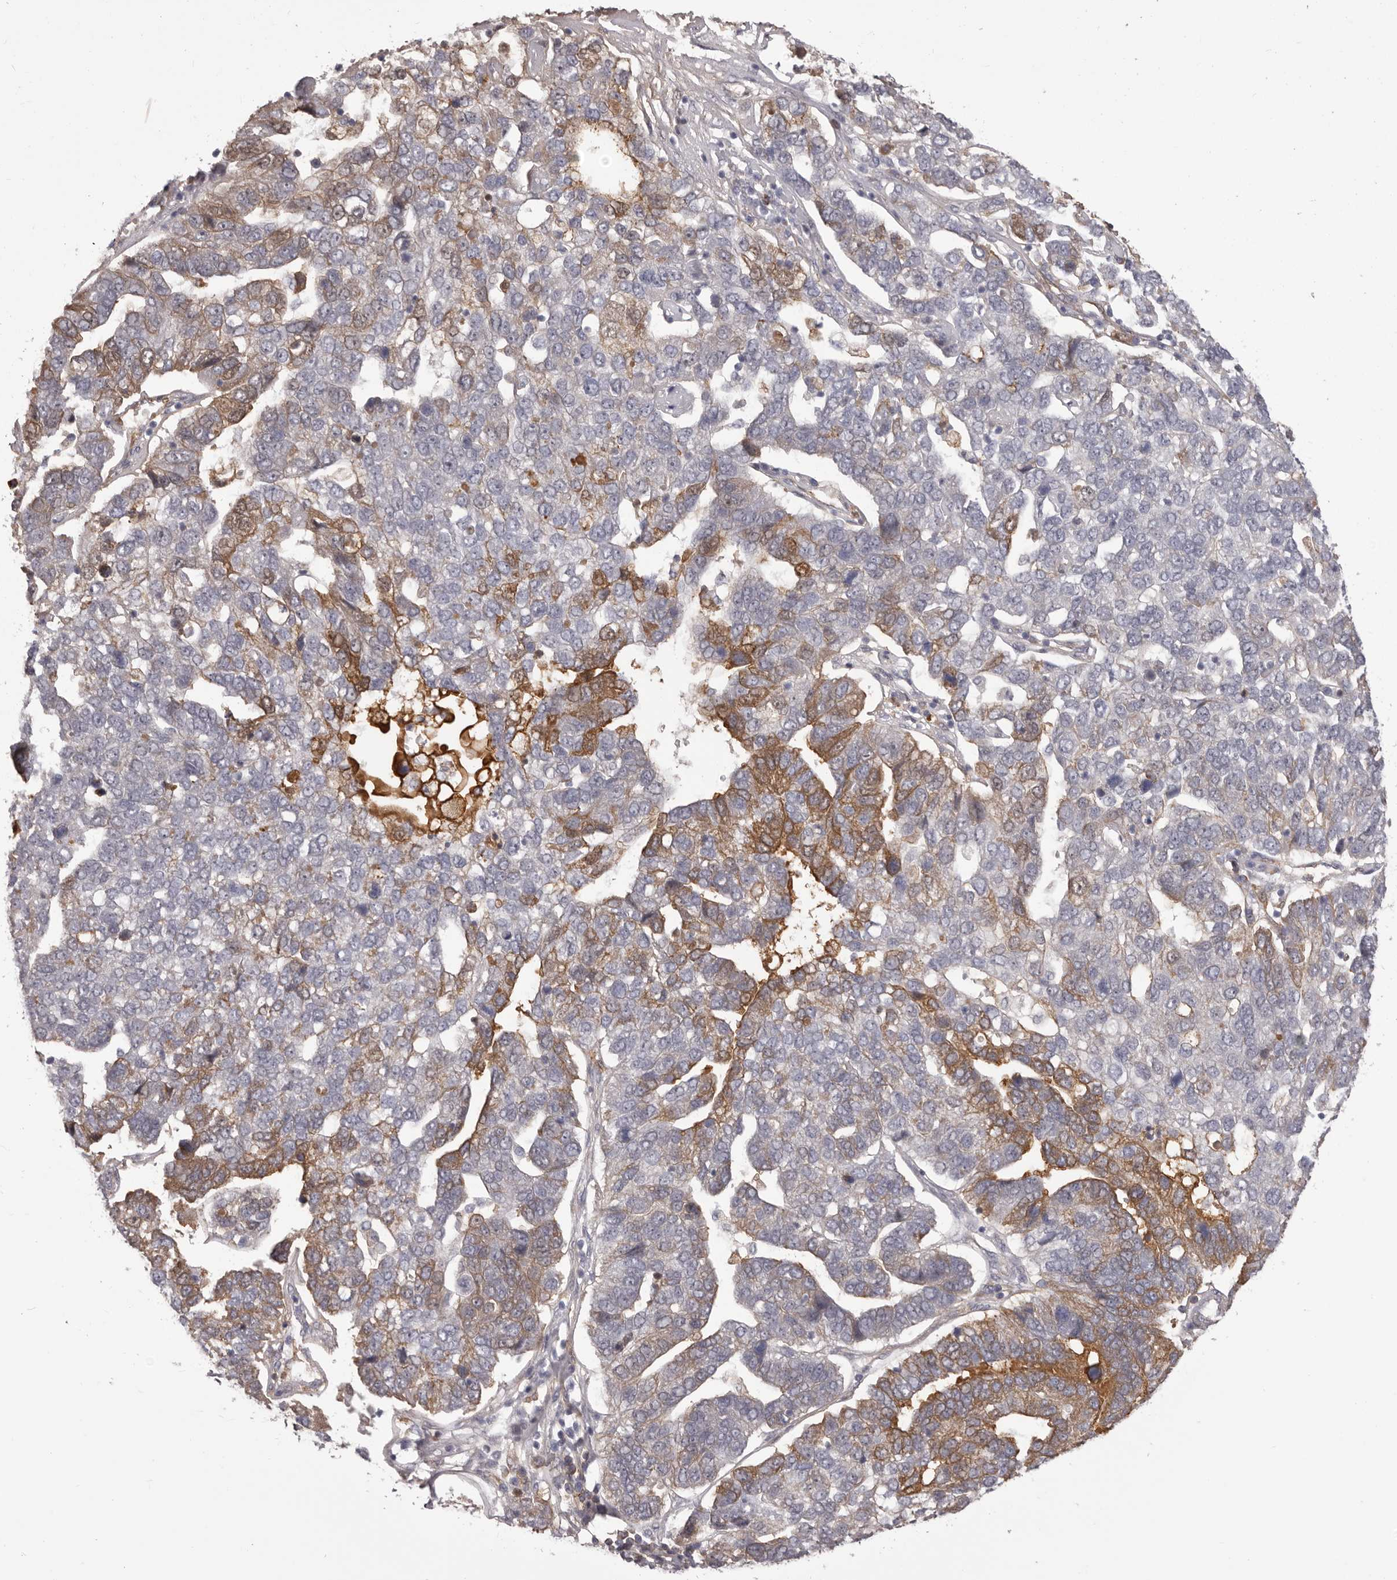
{"staining": {"intensity": "moderate", "quantity": "<25%", "location": "cytoplasmic/membranous"}, "tissue": "pancreatic cancer", "cell_type": "Tumor cells", "image_type": "cancer", "snomed": [{"axis": "morphology", "description": "Adenocarcinoma, NOS"}, {"axis": "topography", "description": "Pancreas"}], "caption": "Tumor cells display low levels of moderate cytoplasmic/membranous positivity in approximately <25% of cells in human adenocarcinoma (pancreatic).", "gene": "OTUD3", "patient": {"sex": "female", "age": 61}}